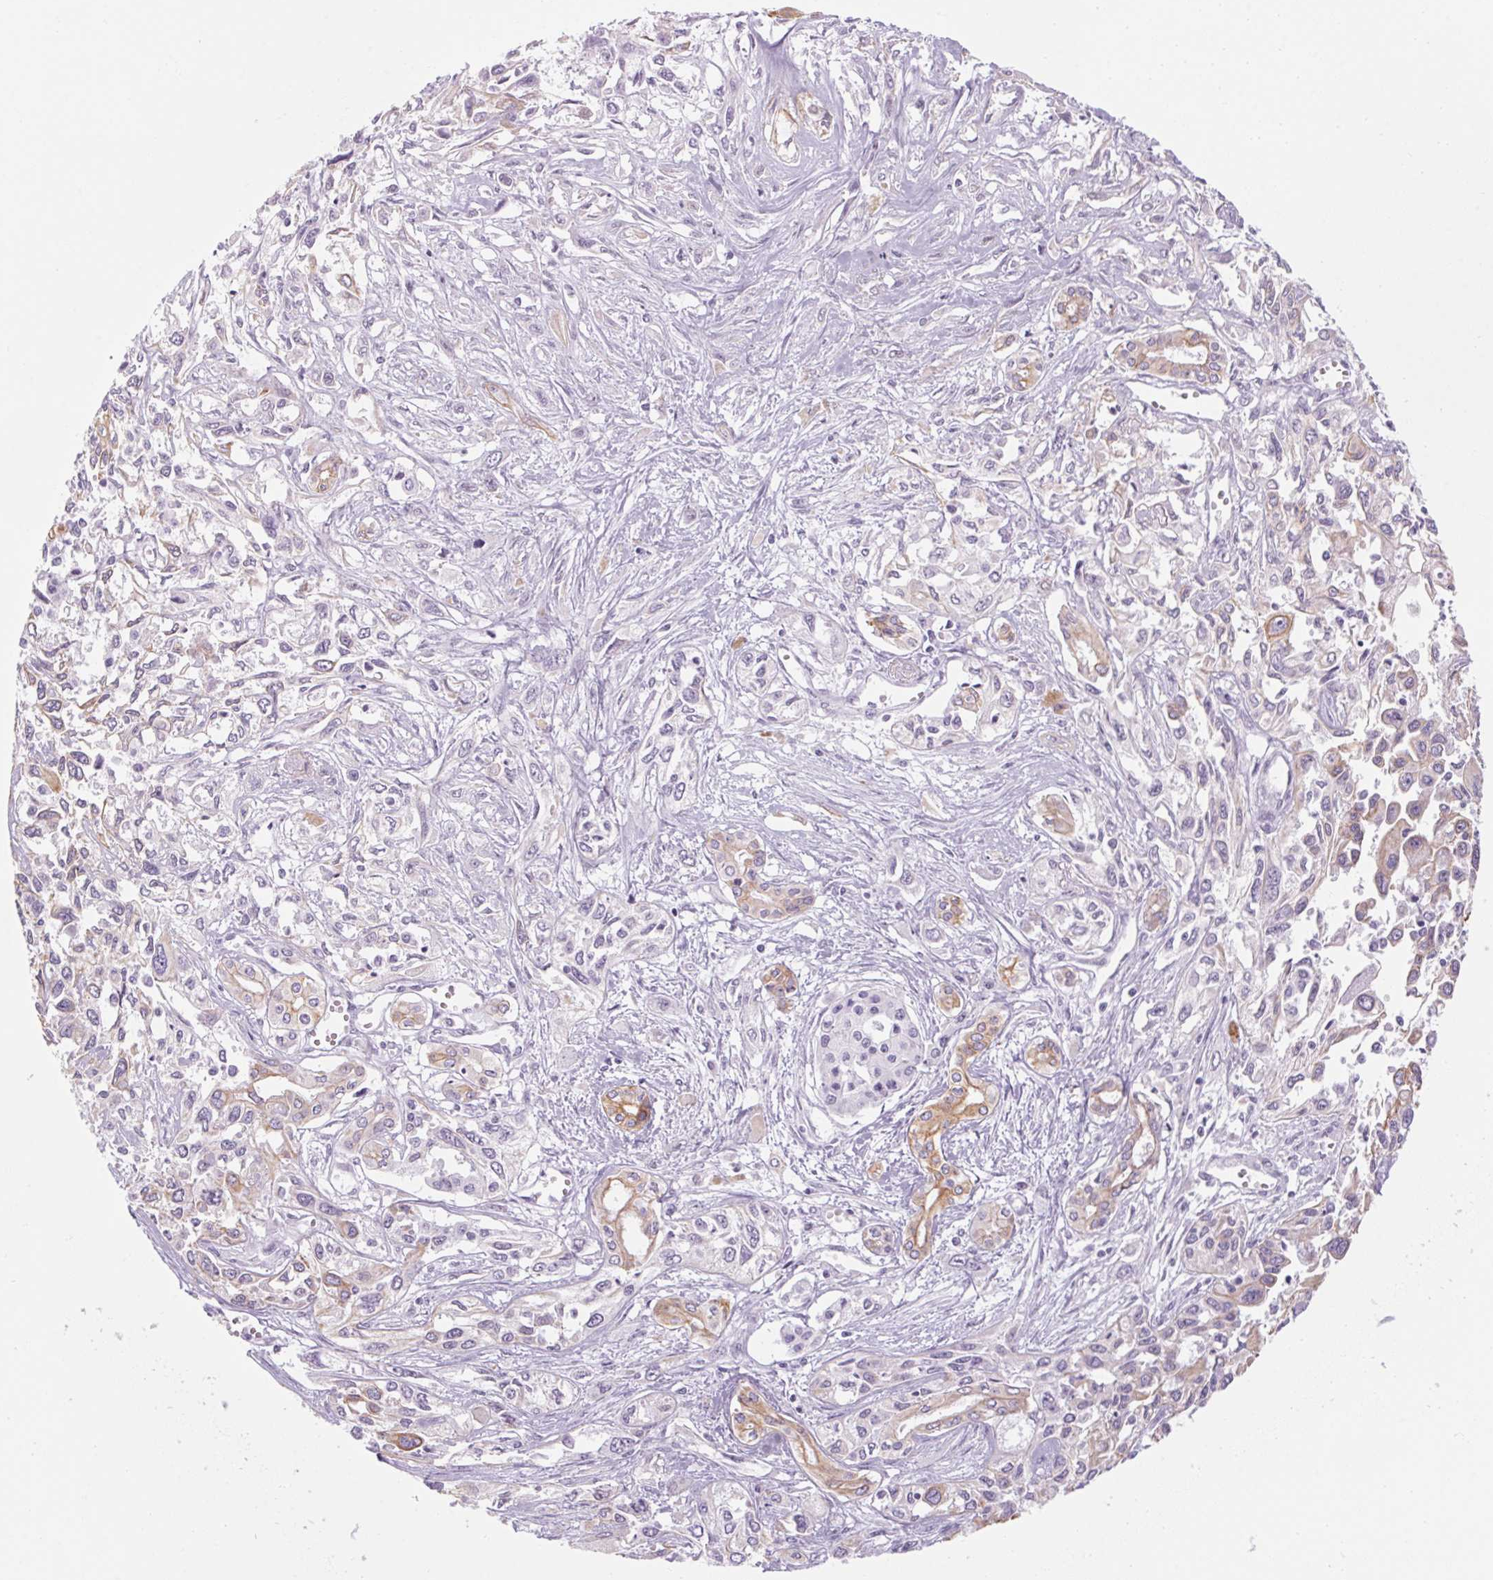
{"staining": {"intensity": "weak", "quantity": "<25%", "location": "cytoplasmic/membranous"}, "tissue": "pancreatic cancer", "cell_type": "Tumor cells", "image_type": "cancer", "snomed": [{"axis": "morphology", "description": "Adenocarcinoma, NOS"}, {"axis": "topography", "description": "Pancreas"}], "caption": "Immunohistochemistry (IHC) histopathology image of neoplastic tissue: pancreatic cancer (adenocarcinoma) stained with DAB (3,3'-diaminobenzidine) exhibits no significant protein staining in tumor cells. (Stains: DAB IHC with hematoxylin counter stain, Microscopy: brightfield microscopy at high magnification).", "gene": "RPTN", "patient": {"sex": "female", "age": 55}}